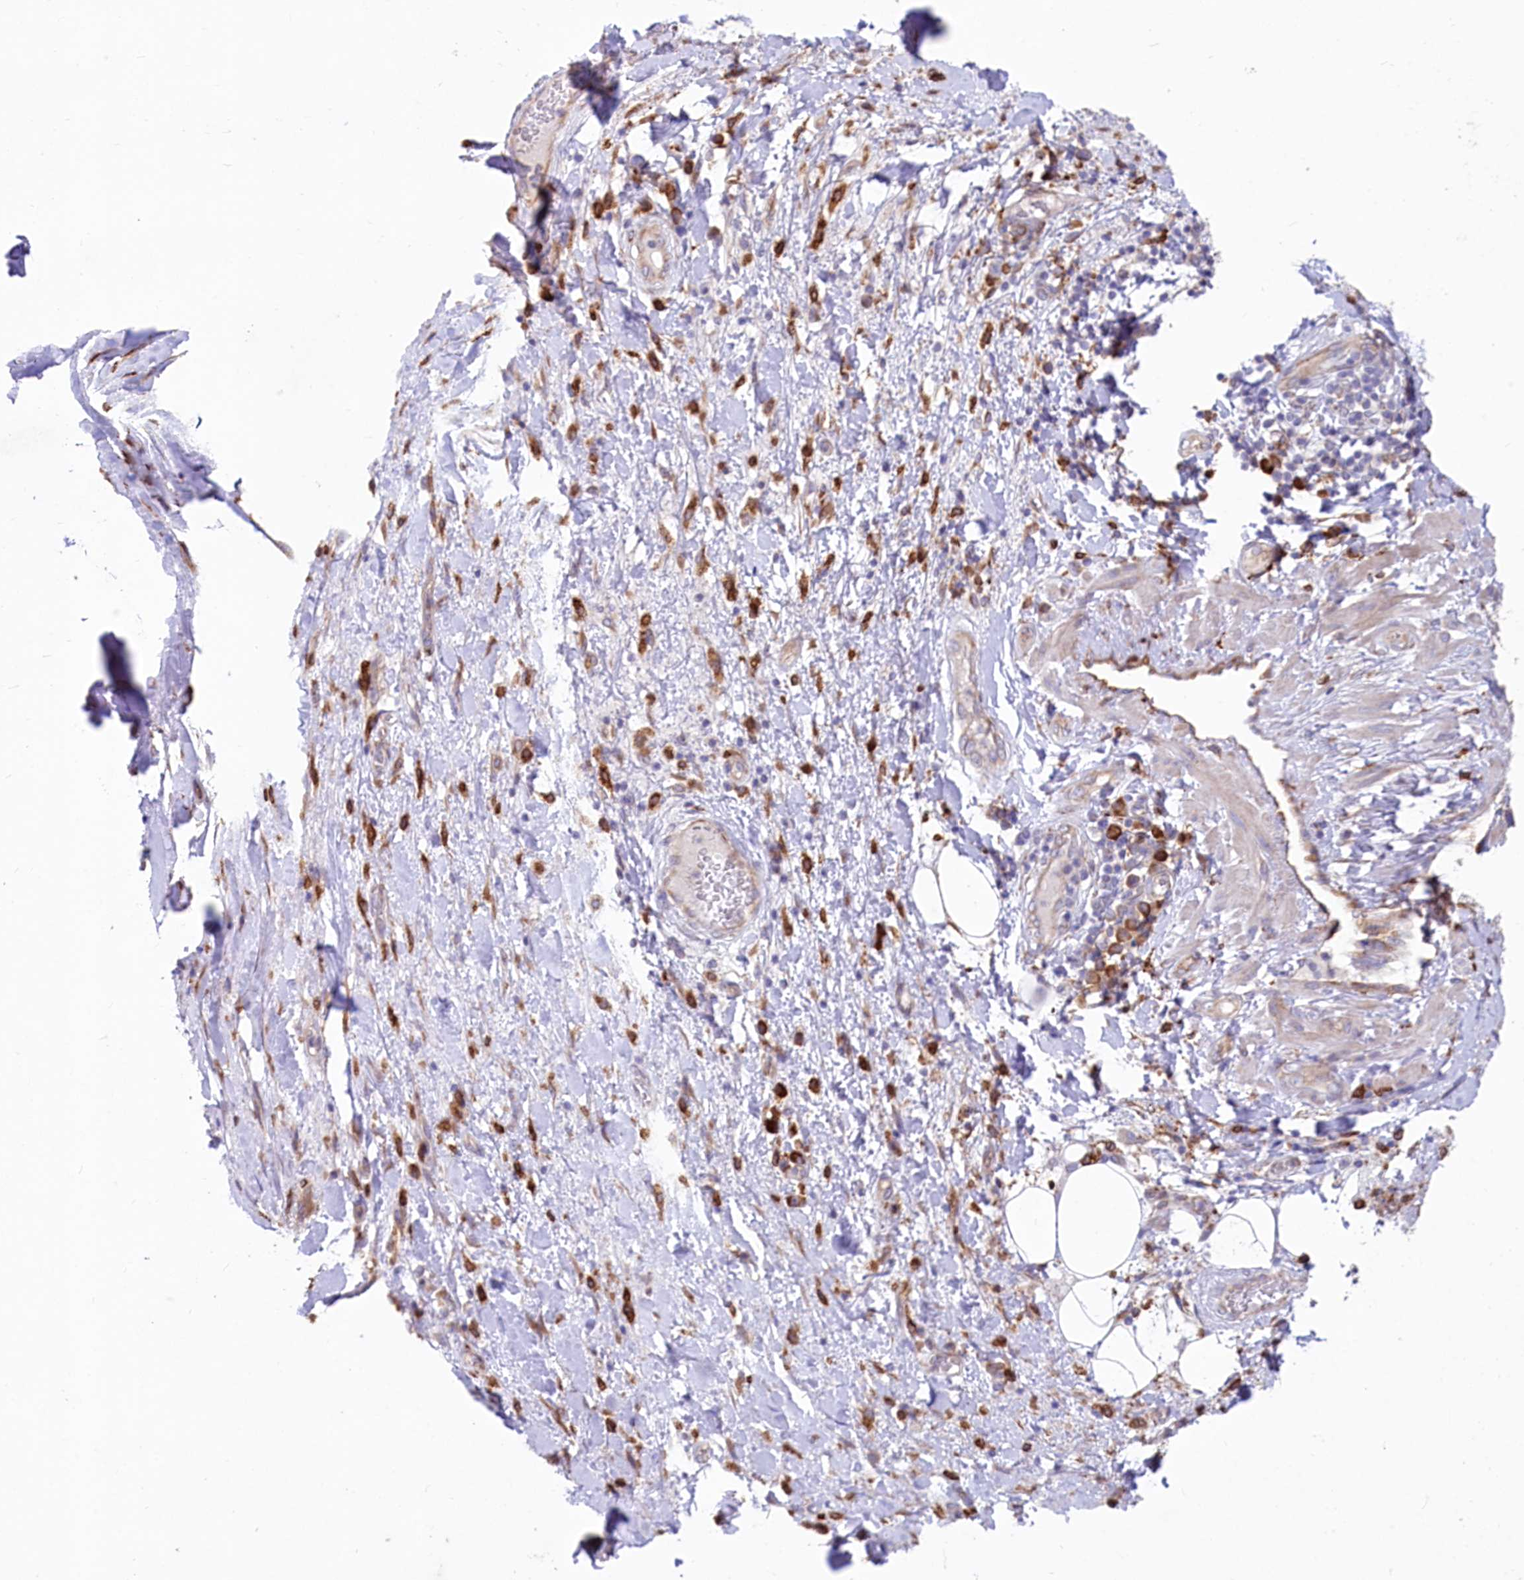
{"staining": {"intensity": "negative", "quantity": "none", "location": "none"}, "tissue": "adipose tissue", "cell_type": "Adipocytes", "image_type": "normal", "snomed": [{"axis": "morphology", "description": "Normal tissue, NOS"}, {"axis": "morphology", "description": "Squamous cell carcinoma, NOS"}, {"axis": "topography", "description": "Lymph node"}, {"axis": "topography", "description": "Bronchus"}, {"axis": "topography", "description": "Lung"}], "caption": "High magnification brightfield microscopy of unremarkable adipose tissue stained with DAB (brown) and counterstained with hematoxylin (blue): adipocytes show no significant staining. (Immunohistochemistry, brightfield microscopy, high magnification).", "gene": "CHID1", "patient": {"sex": "male", "age": 66}}